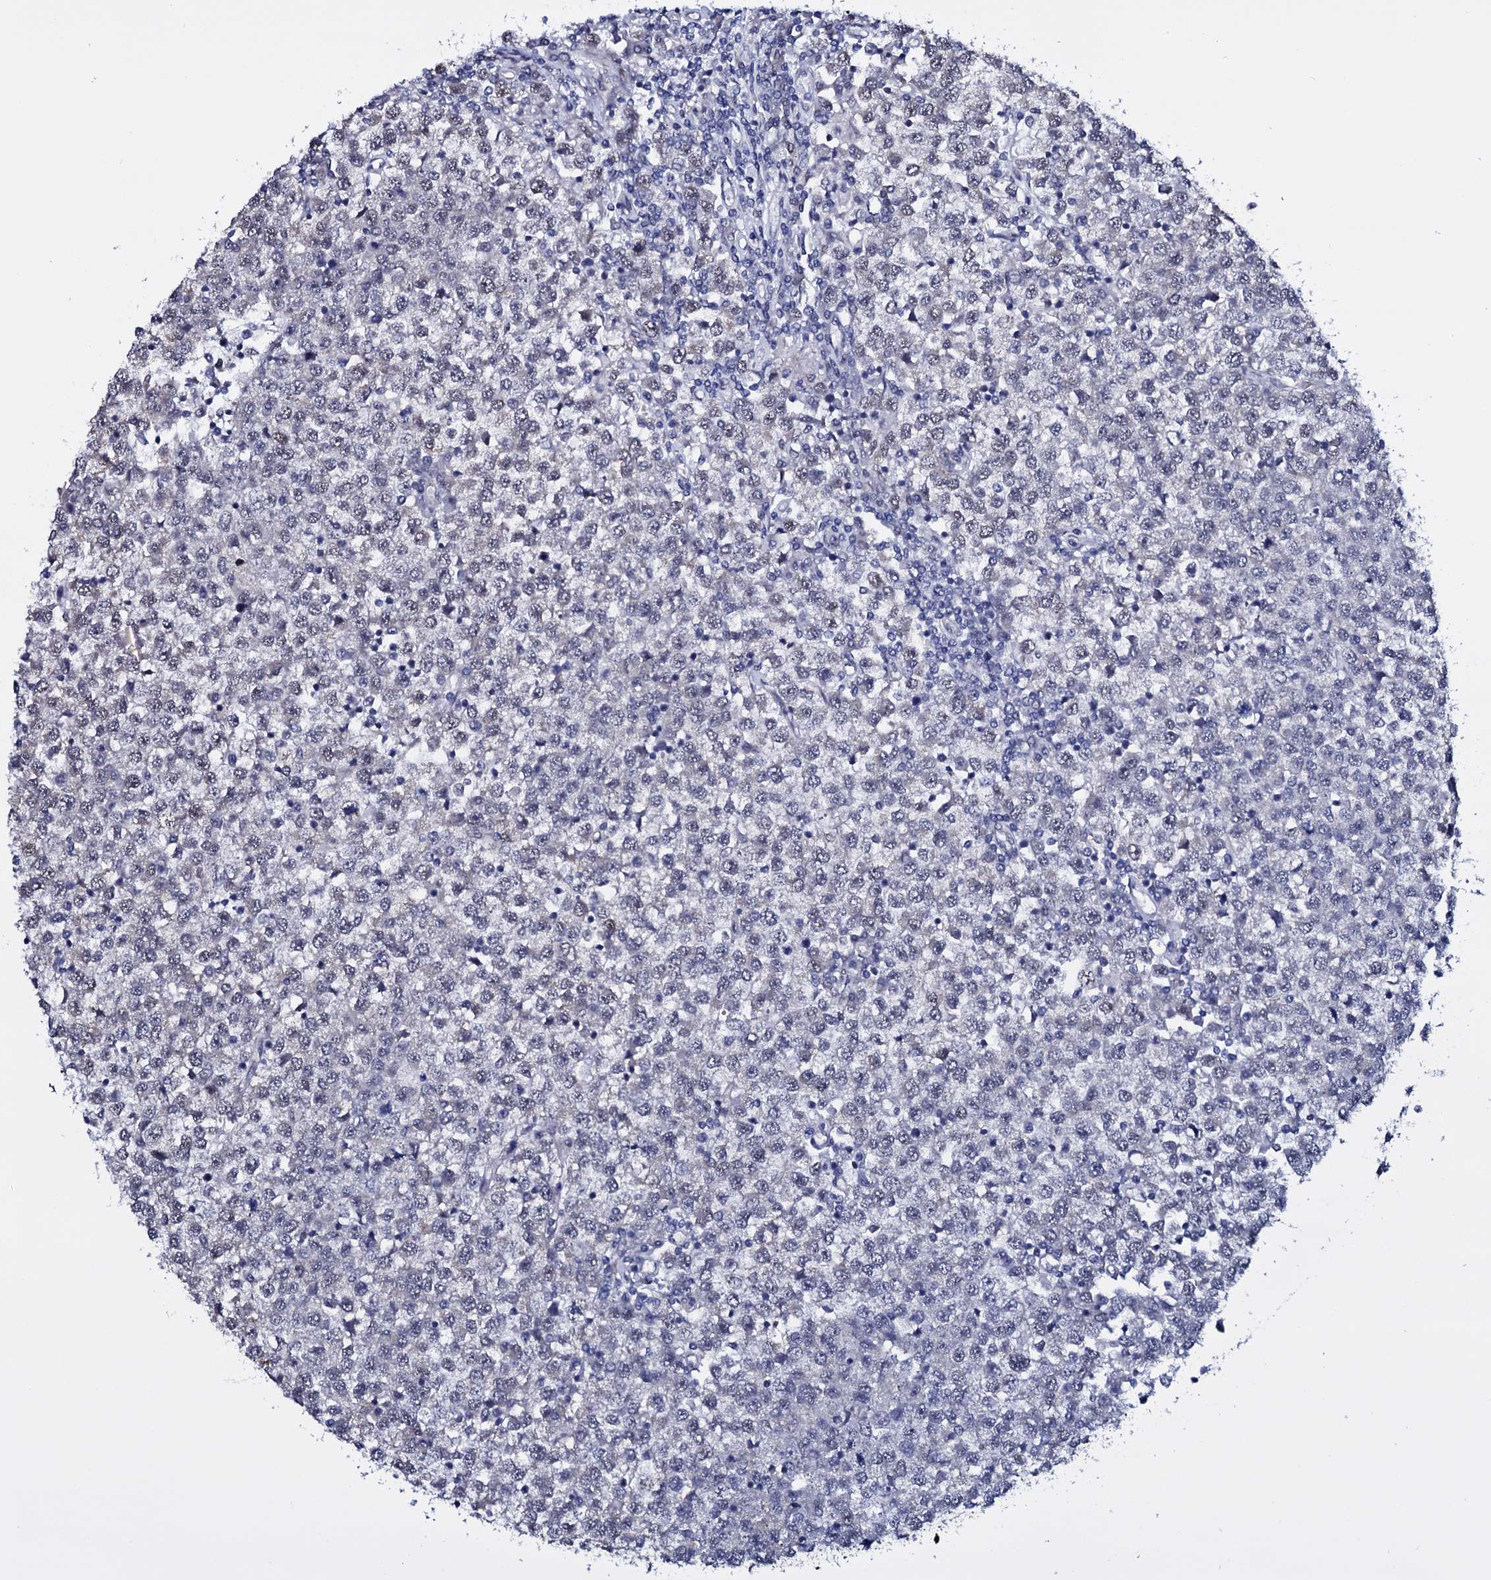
{"staining": {"intensity": "negative", "quantity": "none", "location": "none"}, "tissue": "testis cancer", "cell_type": "Tumor cells", "image_type": "cancer", "snomed": [{"axis": "morphology", "description": "Seminoma, NOS"}, {"axis": "topography", "description": "Testis"}], "caption": "Histopathology image shows no protein expression in tumor cells of testis cancer tissue.", "gene": "GAREM1", "patient": {"sex": "male", "age": 65}}